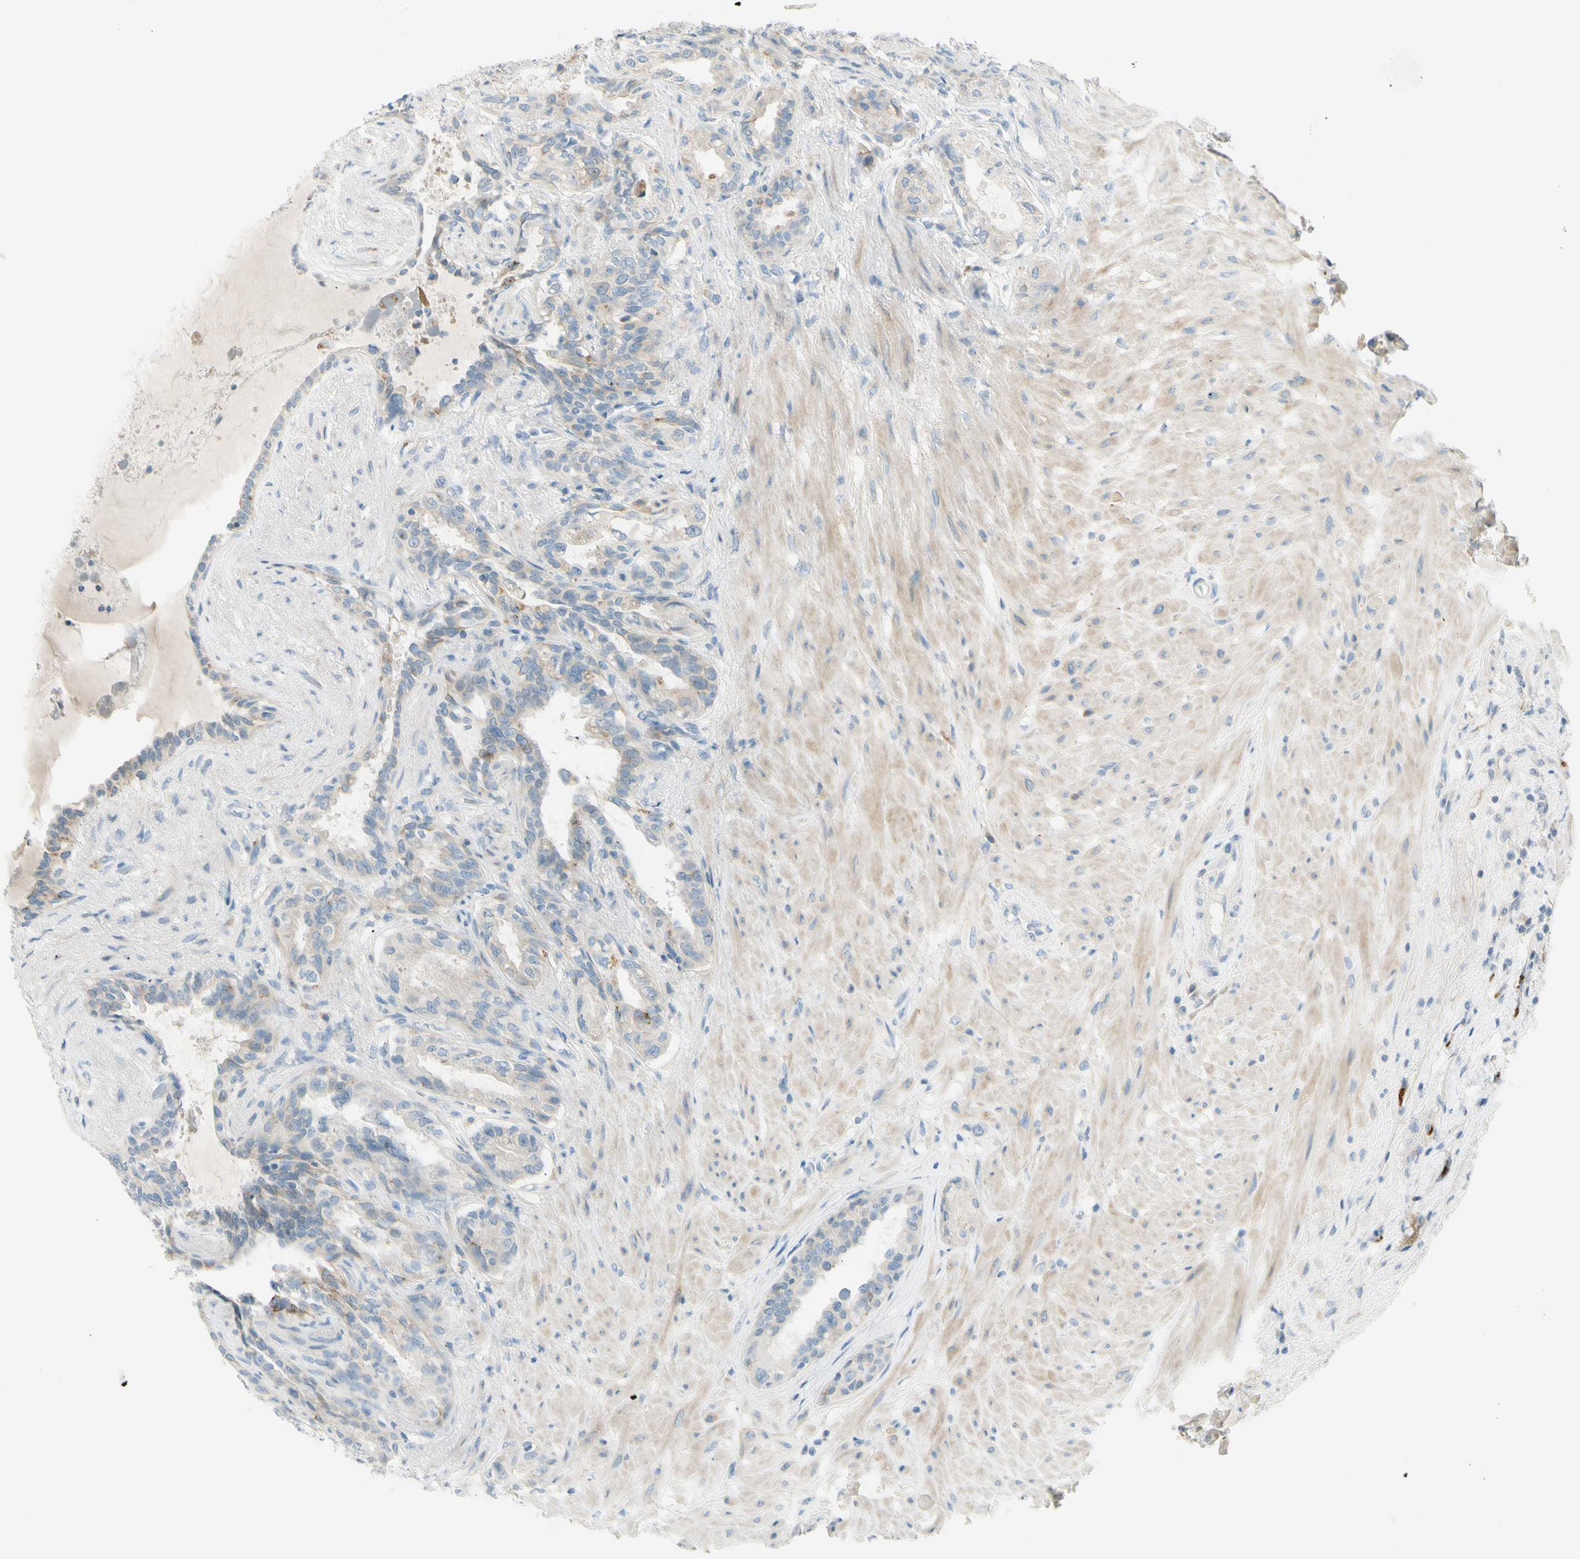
{"staining": {"intensity": "weak", "quantity": "<25%", "location": "cytoplasmic/membranous"}, "tissue": "seminal vesicle", "cell_type": "Glandular cells", "image_type": "normal", "snomed": [{"axis": "morphology", "description": "Normal tissue, NOS"}, {"axis": "topography", "description": "Seminal veicle"}], "caption": "Seminal vesicle stained for a protein using immunohistochemistry demonstrates no staining glandular cells.", "gene": "GALNT5", "patient": {"sex": "male", "age": 61}}